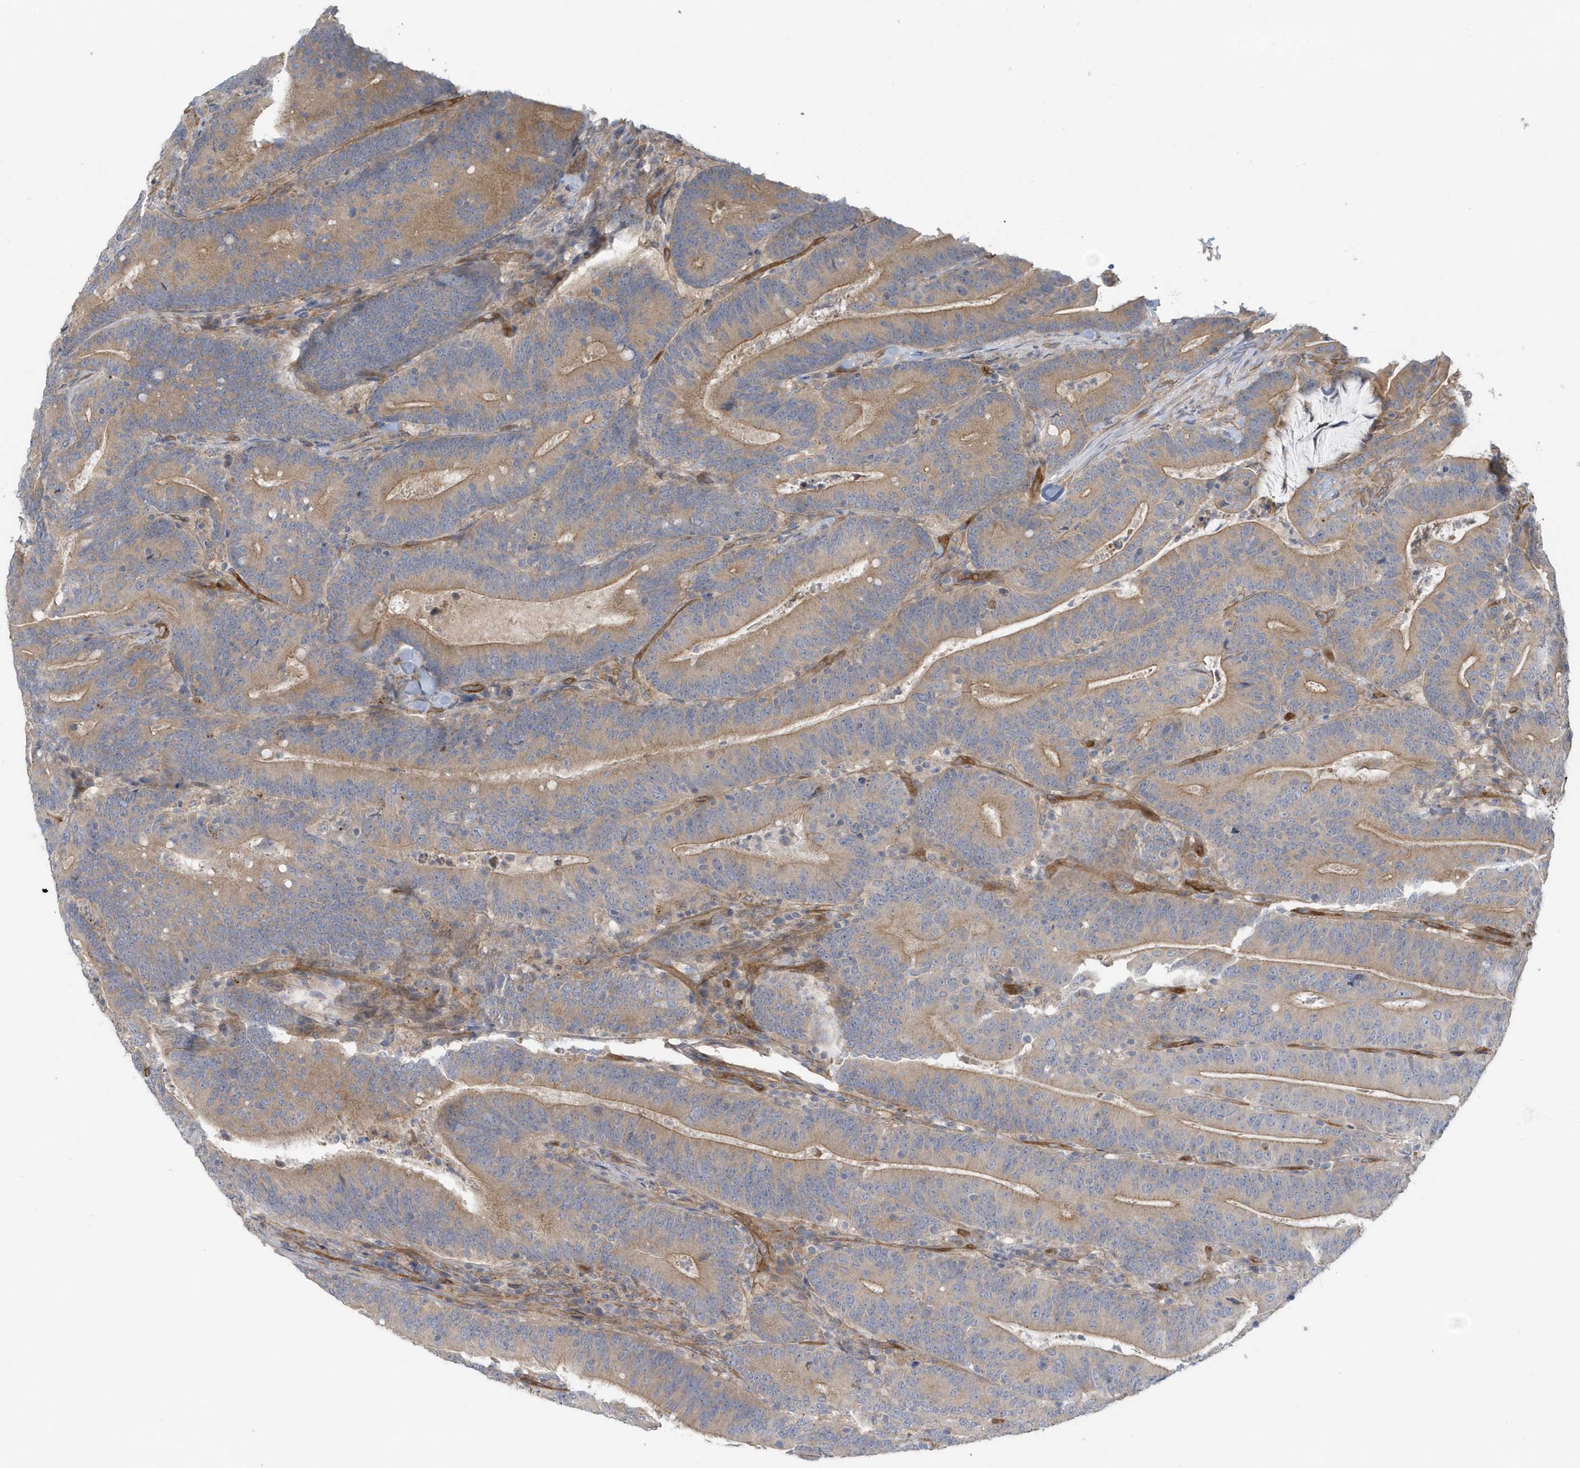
{"staining": {"intensity": "weak", "quantity": "25%-75%", "location": "cytoplasmic/membranous"}, "tissue": "colorectal cancer", "cell_type": "Tumor cells", "image_type": "cancer", "snomed": [{"axis": "morphology", "description": "Adenocarcinoma, NOS"}, {"axis": "topography", "description": "Colon"}], "caption": "Immunohistochemistry (IHC) (DAB (3,3'-diaminobenzidine)) staining of colorectal adenocarcinoma shows weak cytoplasmic/membranous protein positivity in about 25%-75% of tumor cells.", "gene": "RAI14", "patient": {"sex": "female", "age": 66}}